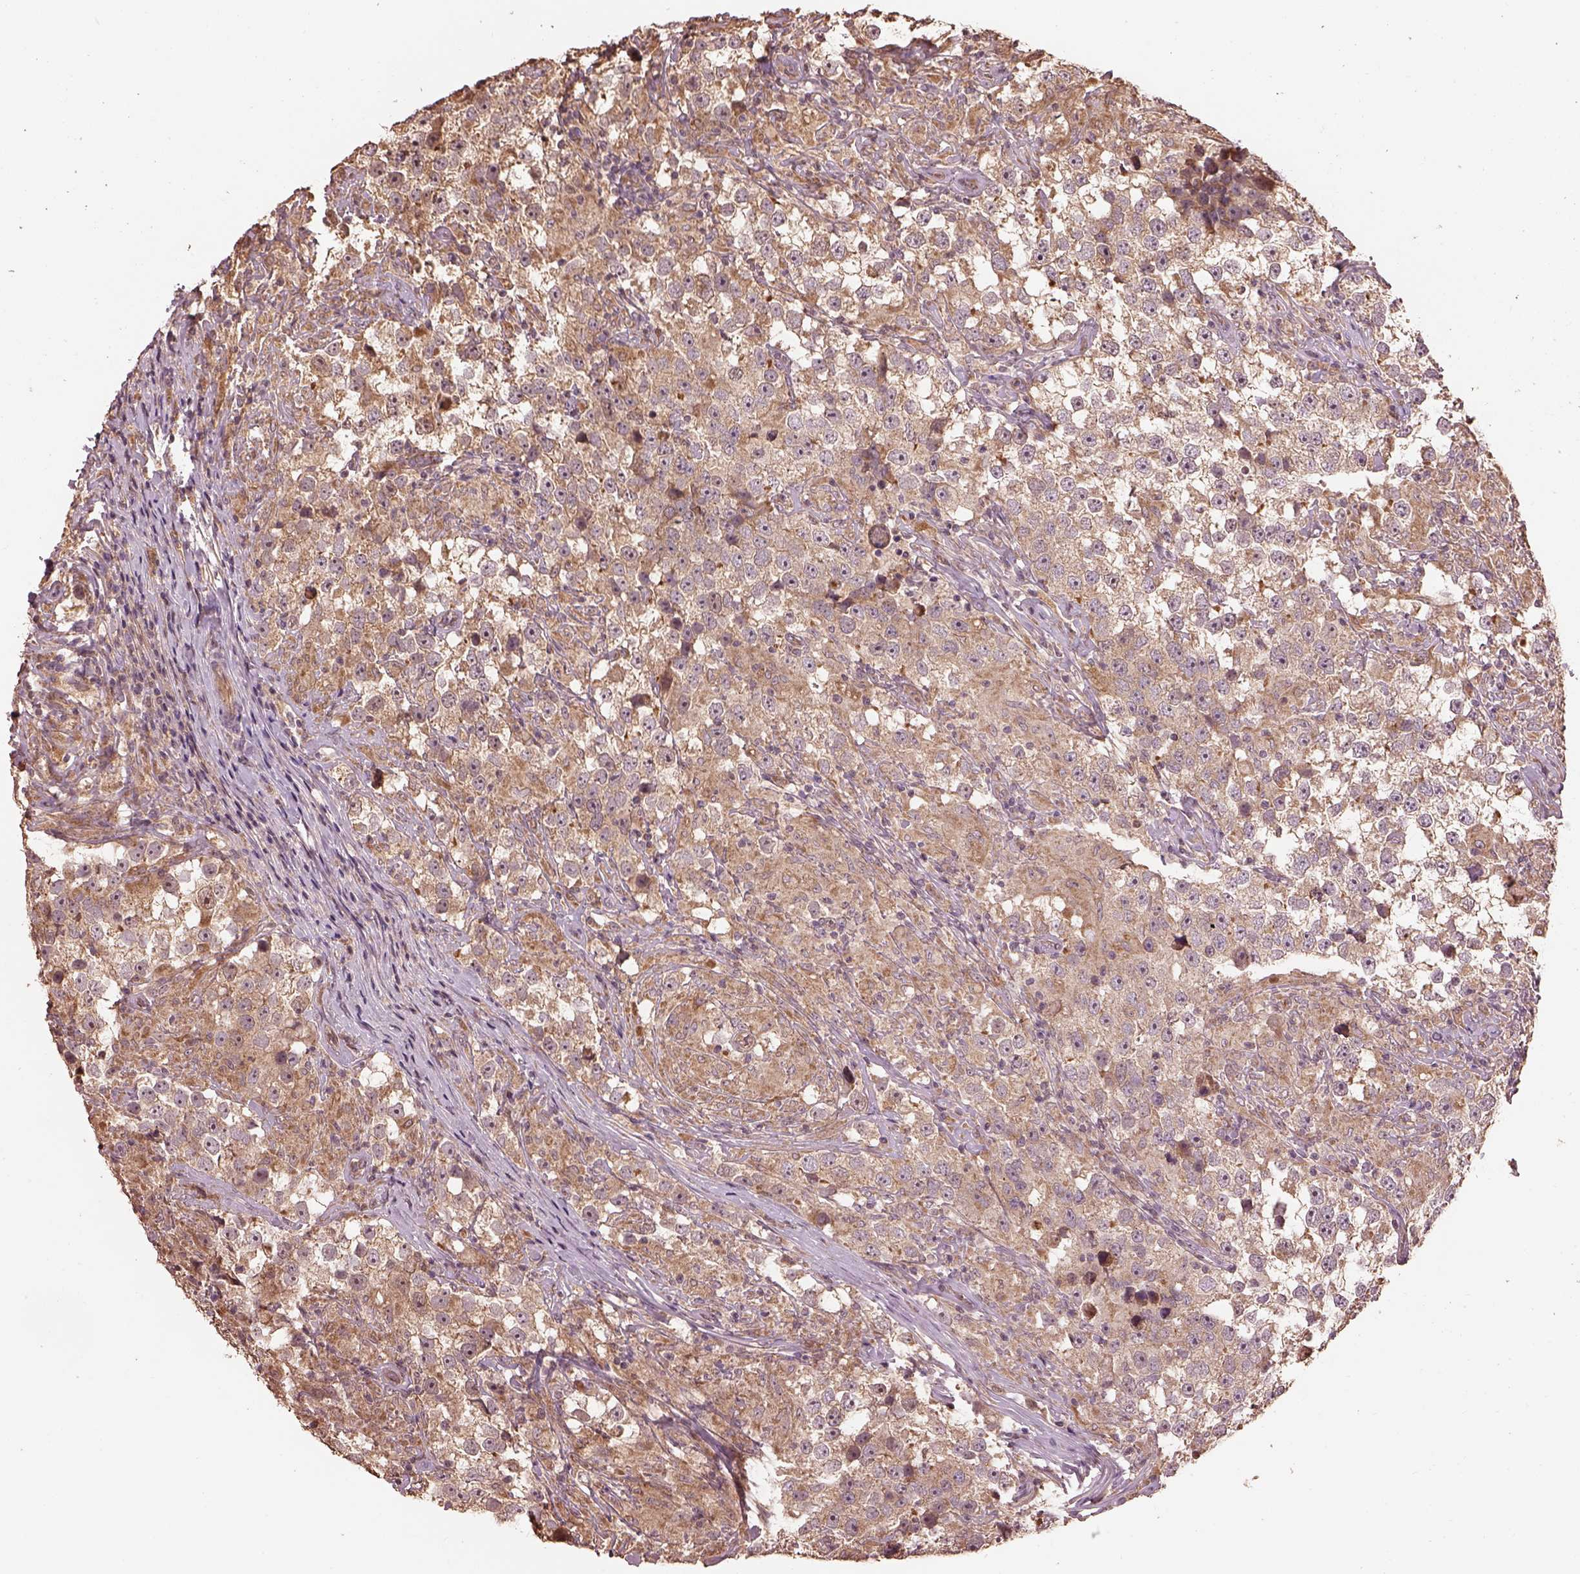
{"staining": {"intensity": "weak", "quantity": ">75%", "location": "cytoplasmic/membranous"}, "tissue": "testis cancer", "cell_type": "Tumor cells", "image_type": "cancer", "snomed": [{"axis": "morphology", "description": "Seminoma, NOS"}, {"axis": "topography", "description": "Testis"}], "caption": "This micrograph demonstrates immunohistochemistry staining of human testis cancer (seminoma), with low weak cytoplasmic/membranous expression in approximately >75% of tumor cells.", "gene": "METTL4", "patient": {"sex": "male", "age": 46}}